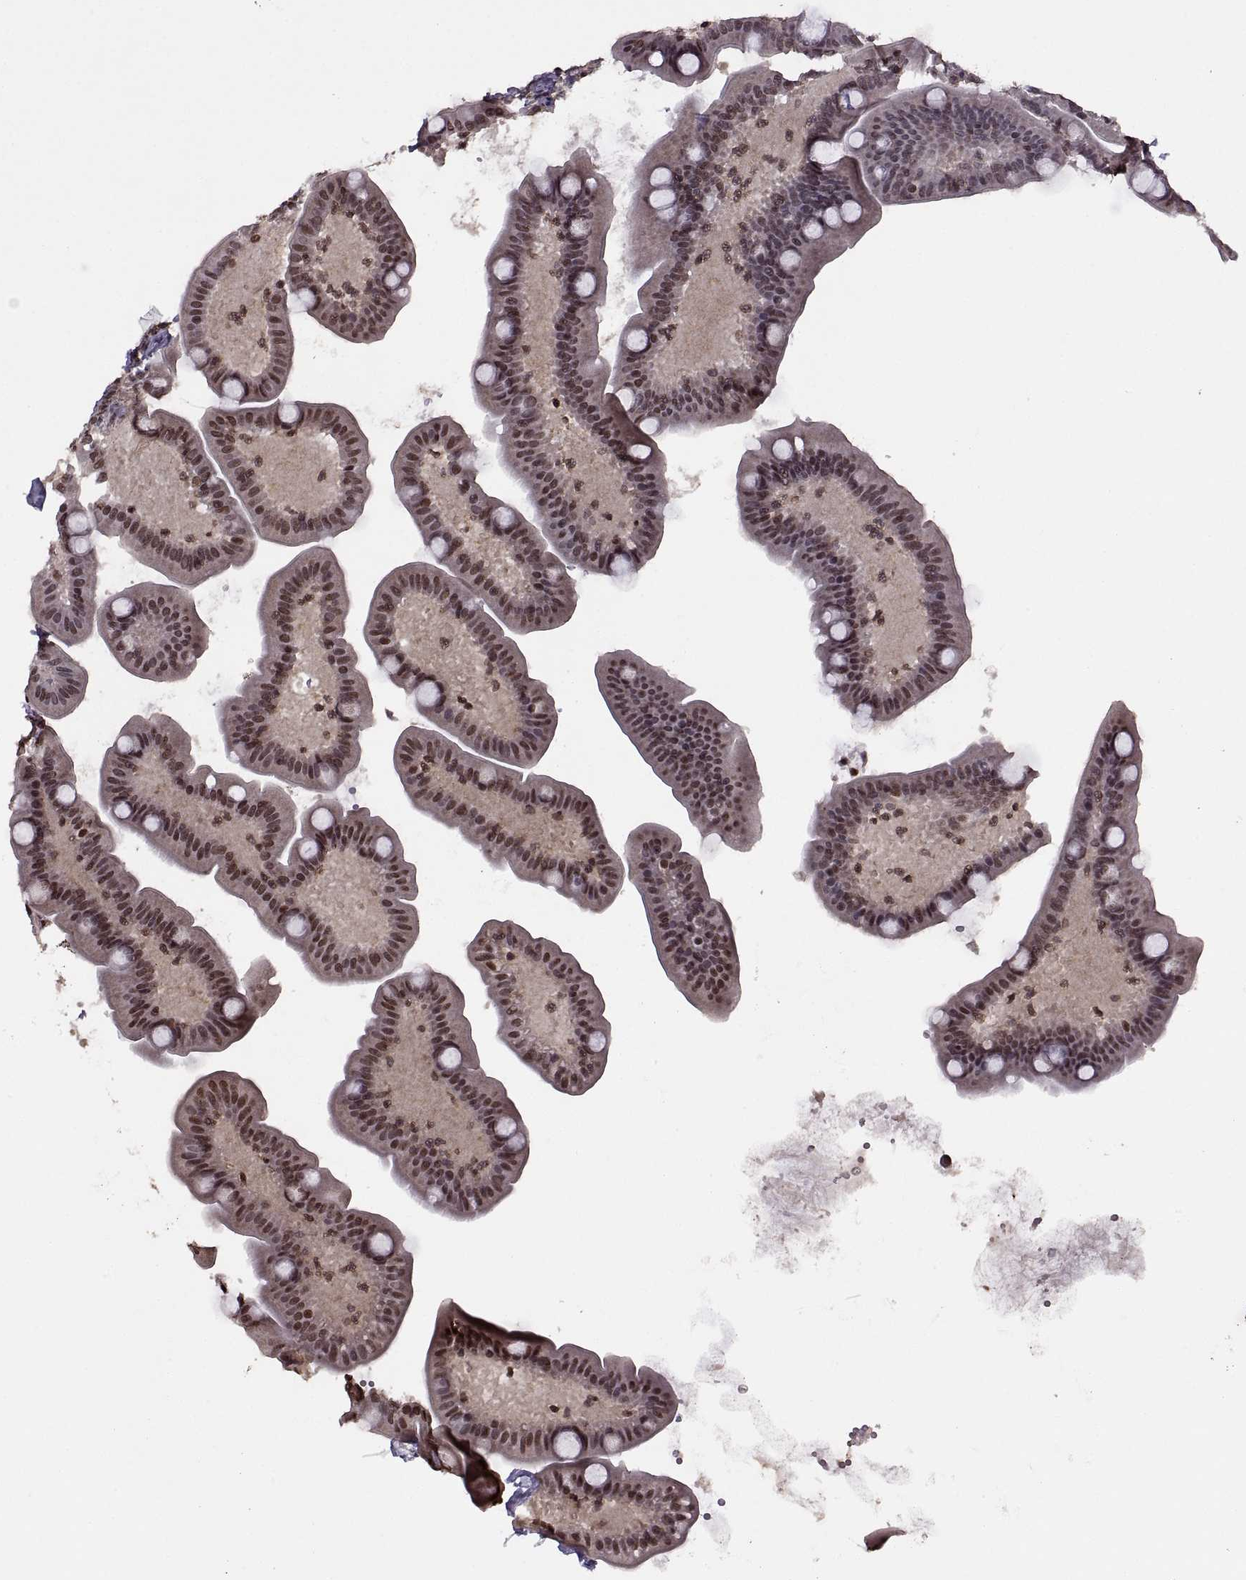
{"staining": {"intensity": "moderate", "quantity": ">75%", "location": "nuclear"}, "tissue": "small intestine", "cell_type": "Glandular cells", "image_type": "normal", "snomed": [{"axis": "morphology", "description": "Normal tissue, NOS"}, {"axis": "topography", "description": "Small intestine"}], "caption": "High-power microscopy captured an immunohistochemistry (IHC) photomicrograph of normal small intestine, revealing moderate nuclear staining in approximately >75% of glandular cells. The protein of interest is stained brown, and the nuclei are stained in blue (DAB IHC with brightfield microscopy, high magnification).", "gene": "INTS3", "patient": {"sex": "male", "age": 66}}